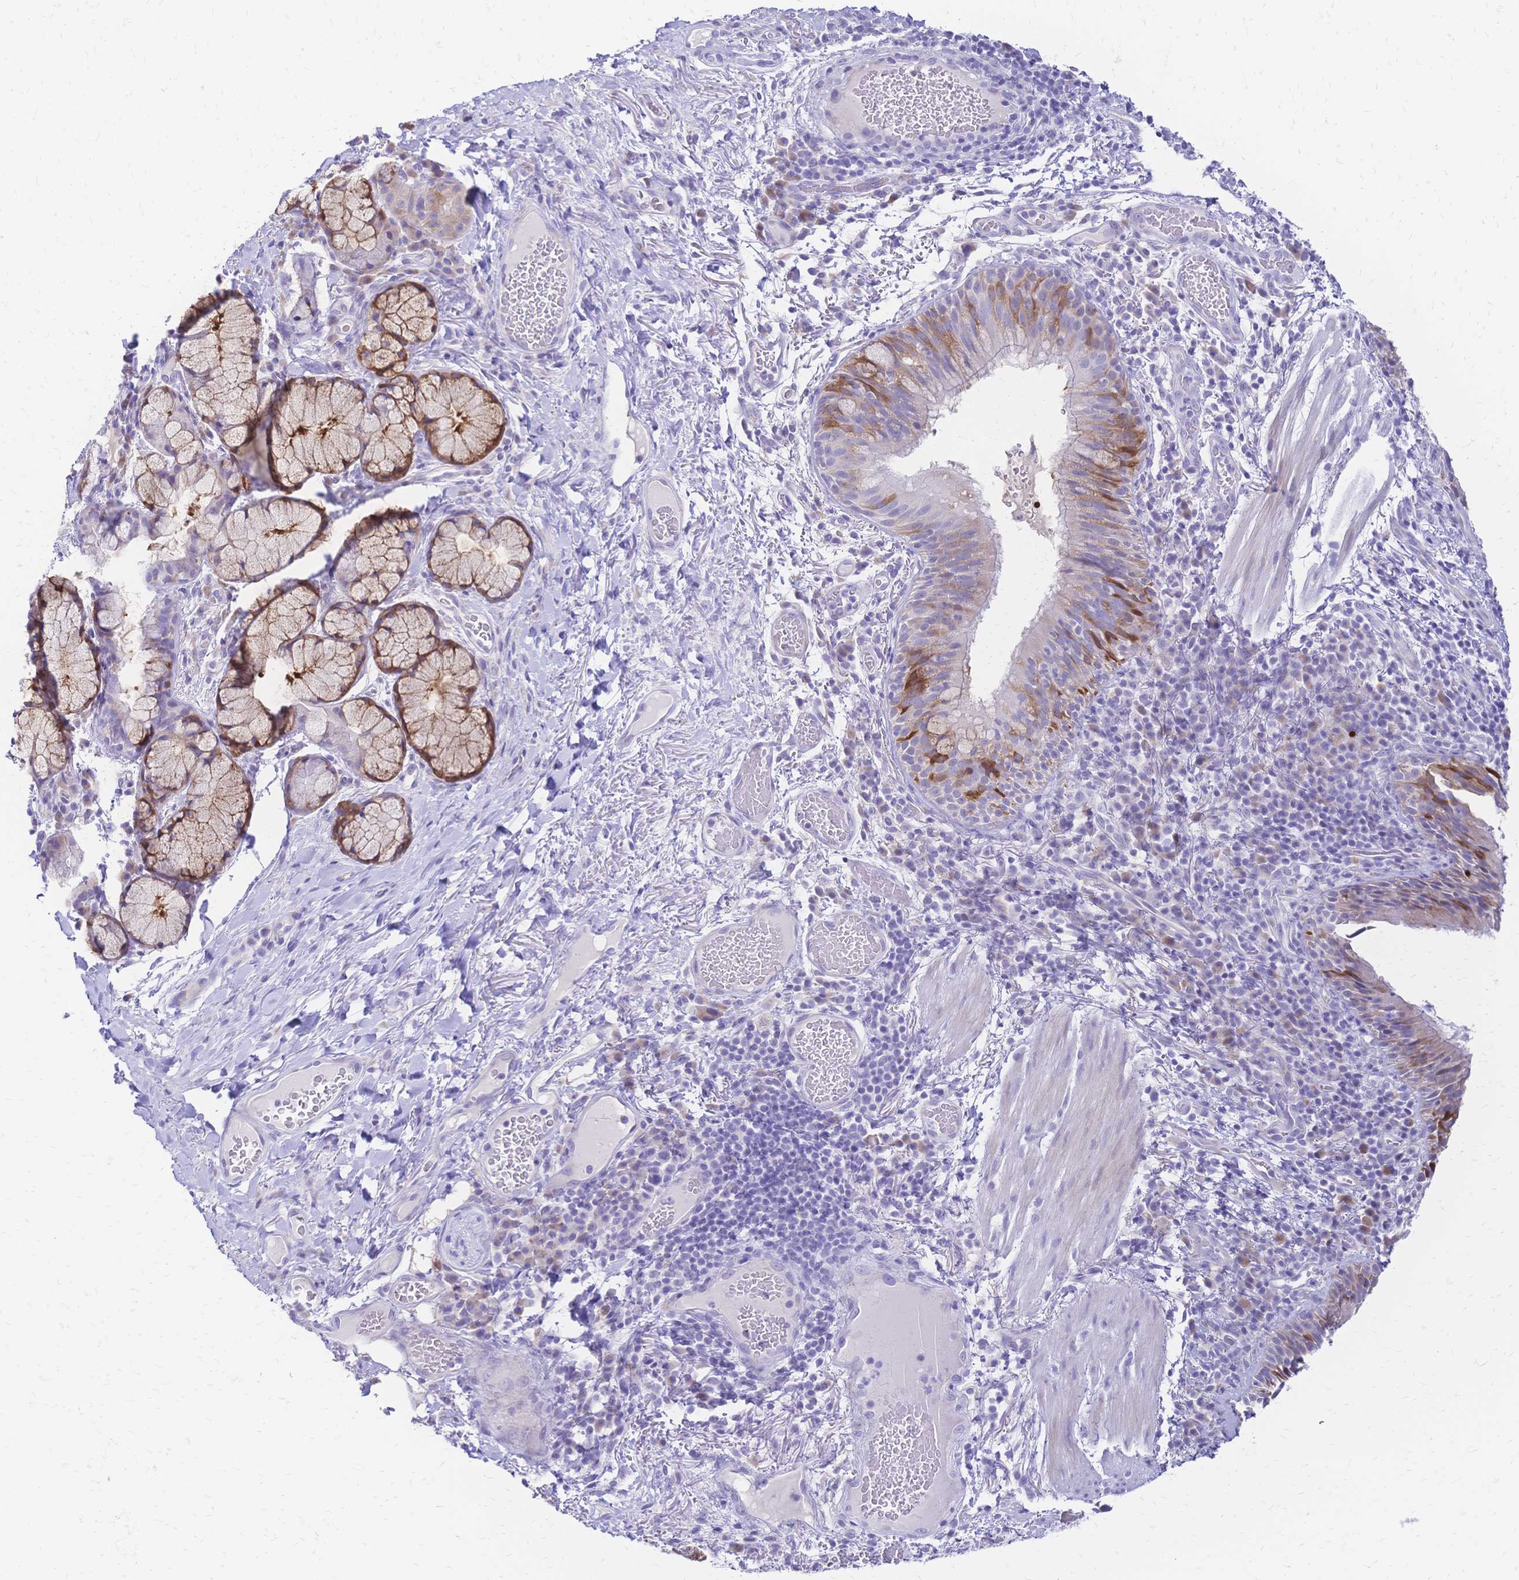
{"staining": {"intensity": "moderate", "quantity": "<25%", "location": "cytoplasmic/membranous"}, "tissue": "bronchus", "cell_type": "Respiratory epithelial cells", "image_type": "normal", "snomed": [{"axis": "morphology", "description": "Normal tissue, NOS"}, {"axis": "topography", "description": "Lymph node"}, {"axis": "topography", "description": "Bronchus"}], "caption": "Benign bronchus displays moderate cytoplasmic/membranous staining in approximately <25% of respiratory epithelial cells.", "gene": "GRB7", "patient": {"sex": "male", "age": 56}}